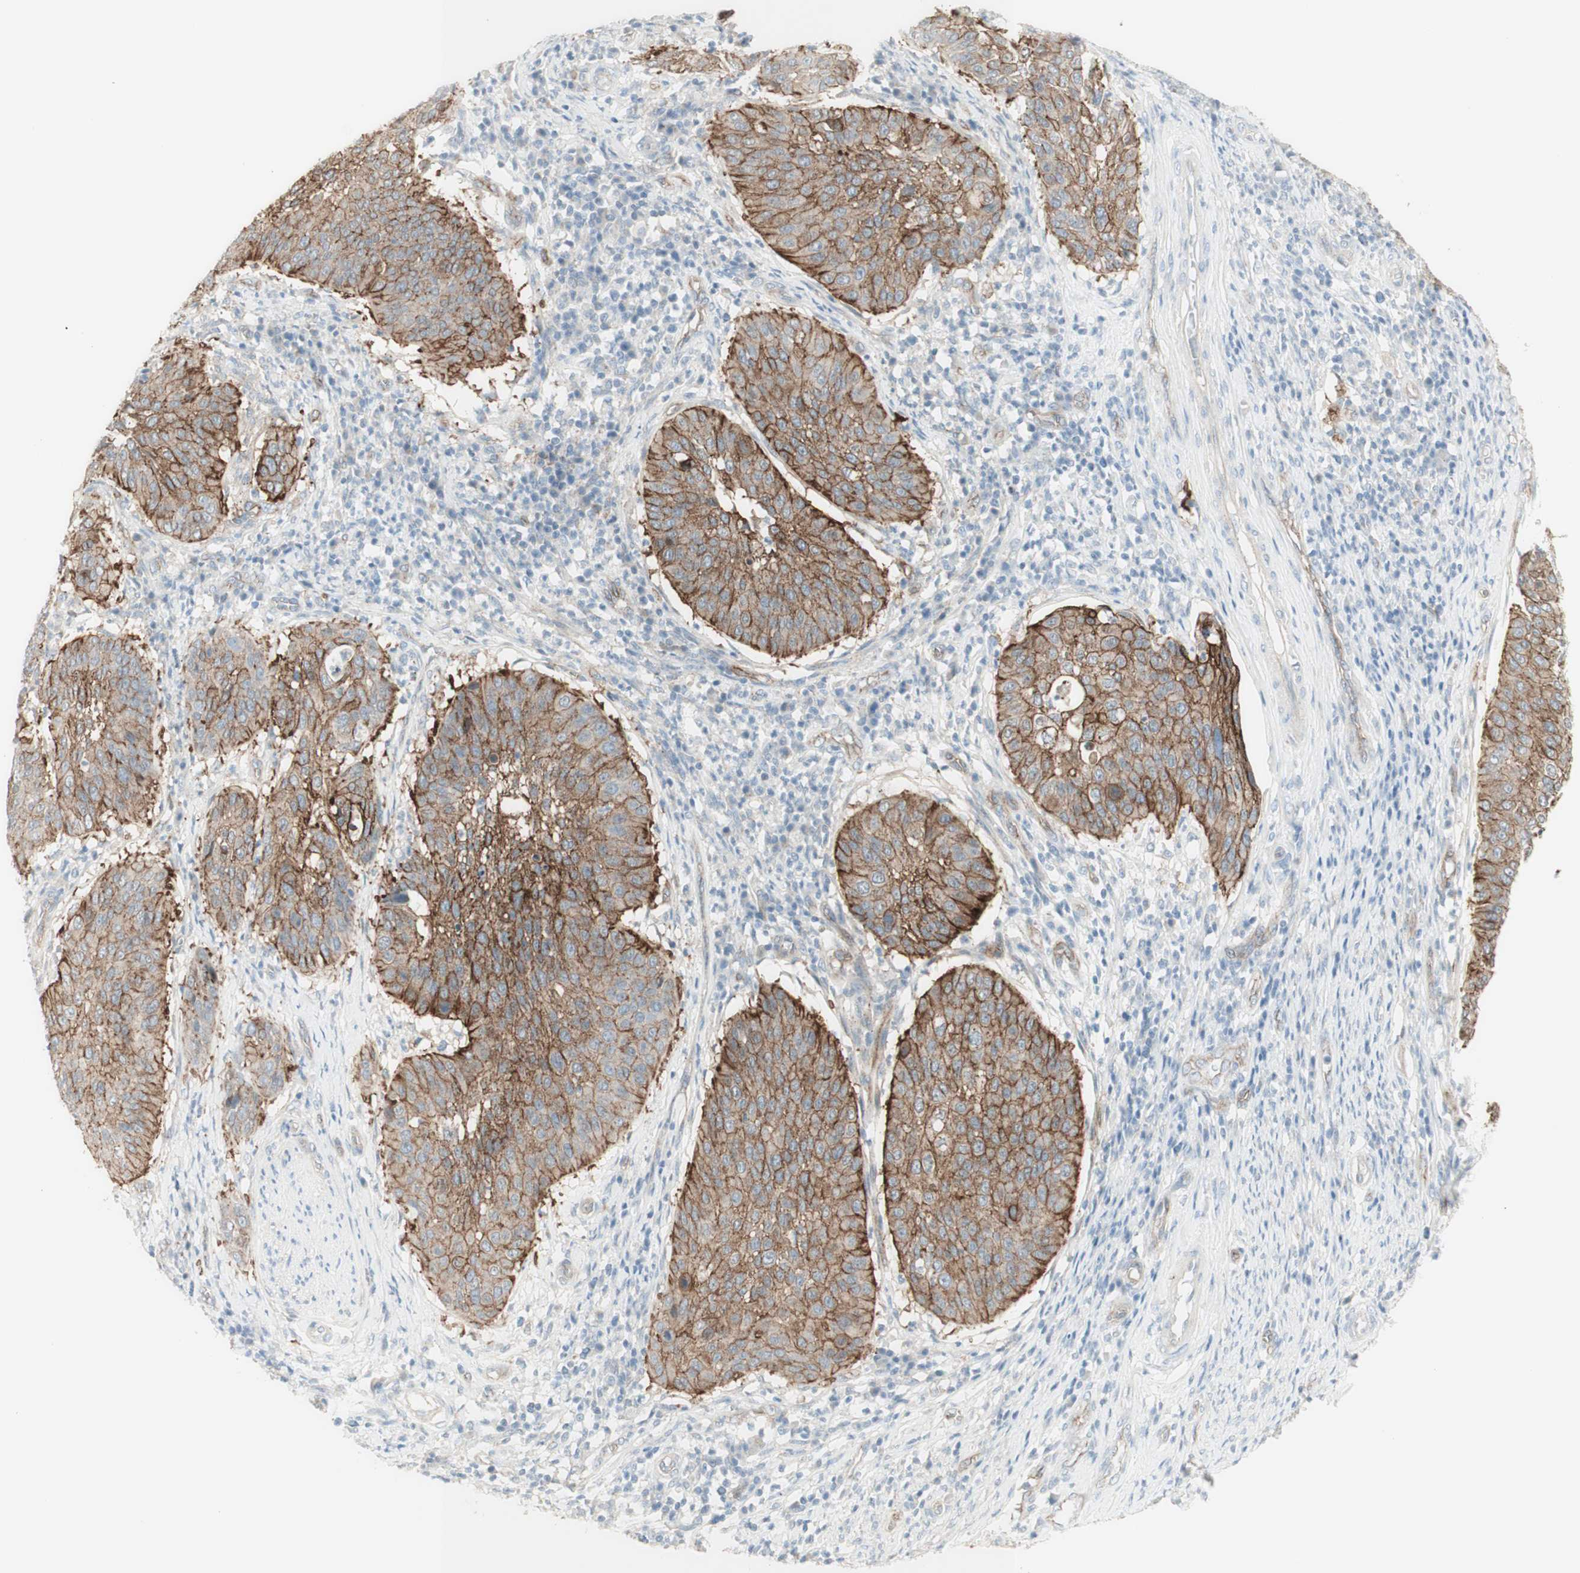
{"staining": {"intensity": "moderate", "quantity": "25%-75%", "location": "cytoplasmic/membranous"}, "tissue": "cervical cancer", "cell_type": "Tumor cells", "image_type": "cancer", "snomed": [{"axis": "morphology", "description": "Normal tissue, NOS"}, {"axis": "morphology", "description": "Squamous cell carcinoma, NOS"}, {"axis": "topography", "description": "Cervix"}], "caption": "A medium amount of moderate cytoplasmic/membranous staining is appreciated in approximately 25%-75% of tumor cells in cervical cancer (squamous cell carcinoma) tissue. (DAB IHC, brown staining for protein, blue staining for nuclei).", "gene": "MYO6", "patient": {"sex": "female", "age": 39}}